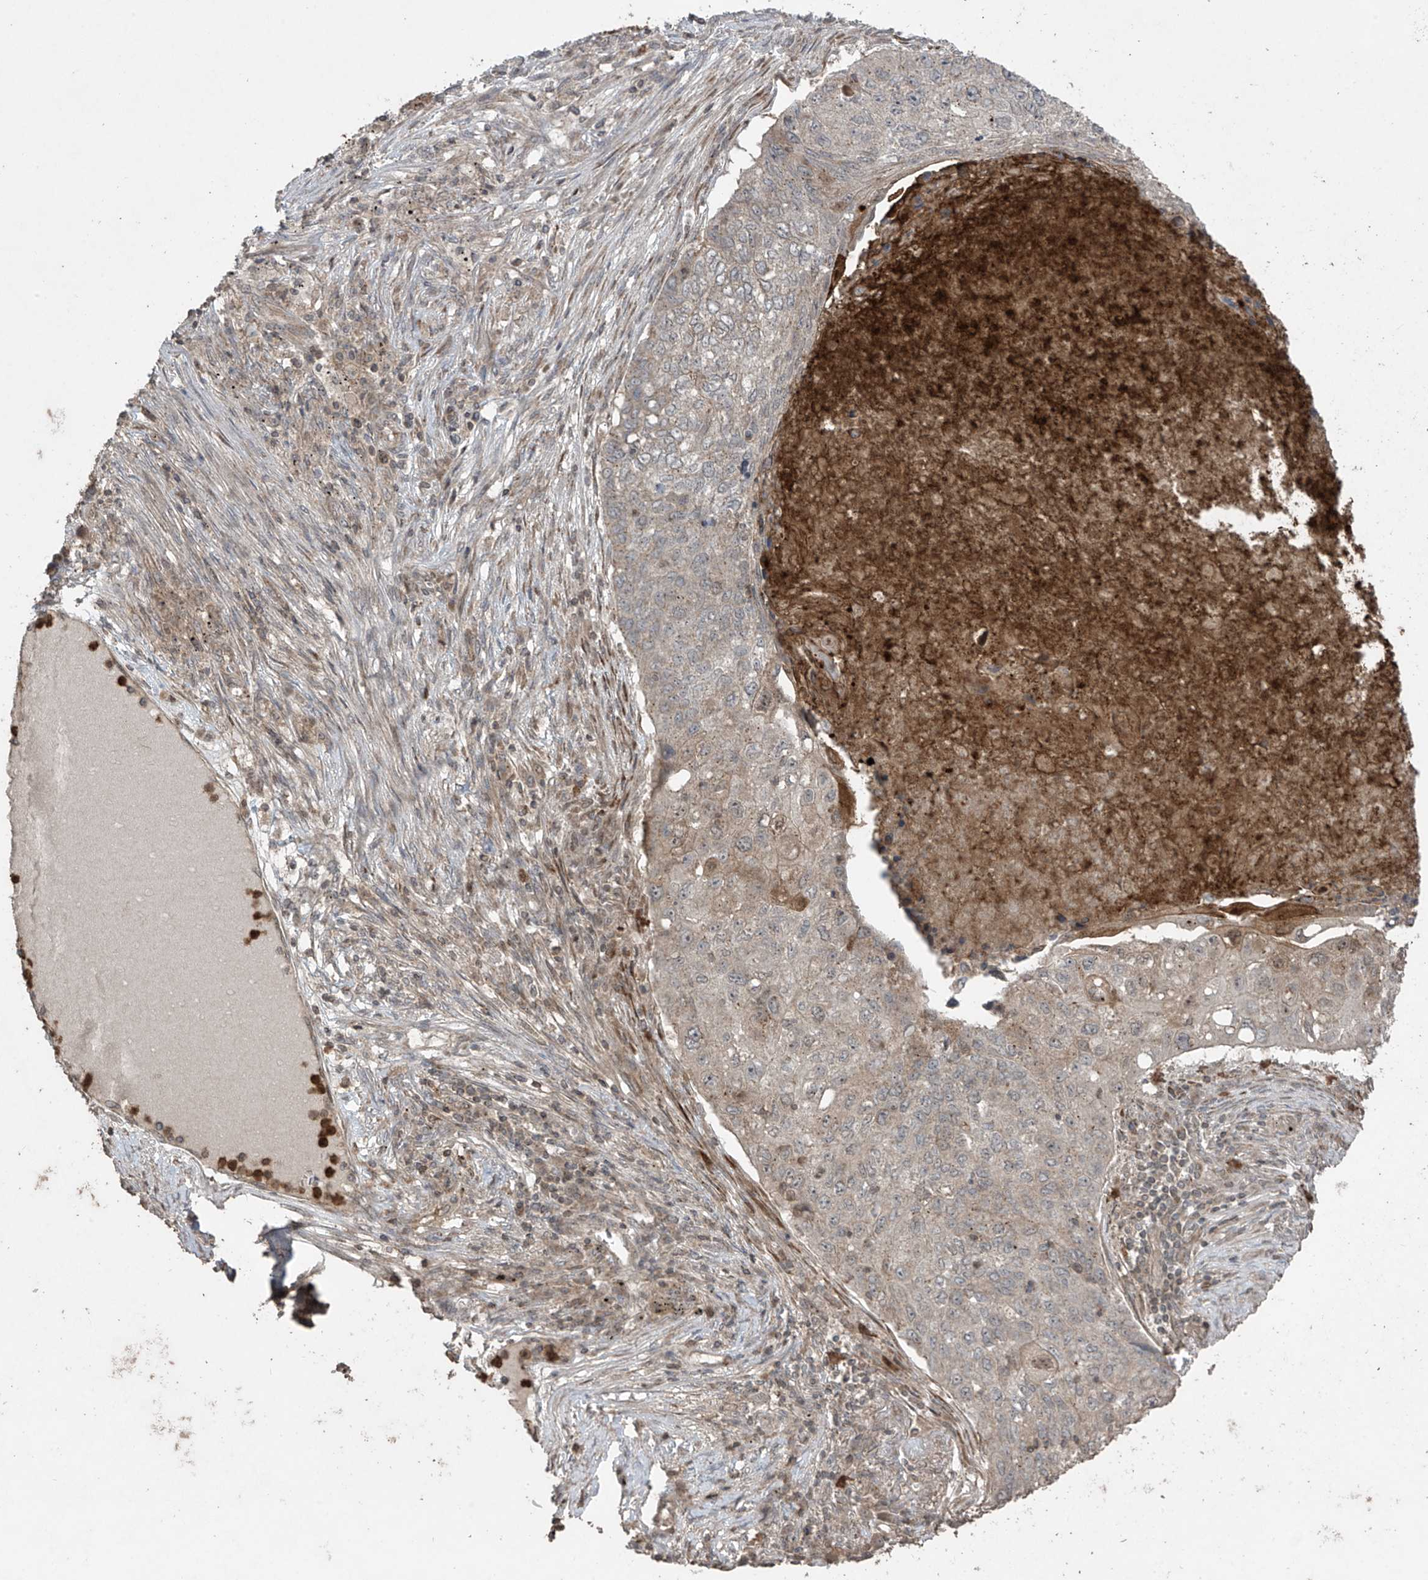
{"staining": {"intensity": "weak", "quantity": "<25%", "location": "cytoplasmic/membranous"}, "tissue": "lung cancer", "cell_type": "Tumor cells", "image_type": "cancer", "snomed": [{"axis": "morphology", "description": "Squamous cell carcinoma, NOS"}, {"axis": "topography", "description": "Lung"}], "caption": "DAB (3,3'-diaminobenzidine) immunohistochemical staining of human lung cancer demonstrates no significant staining in tumor cells.", "gene": "PGPEP1", "patient": {"sex": "female", "age": 63}}